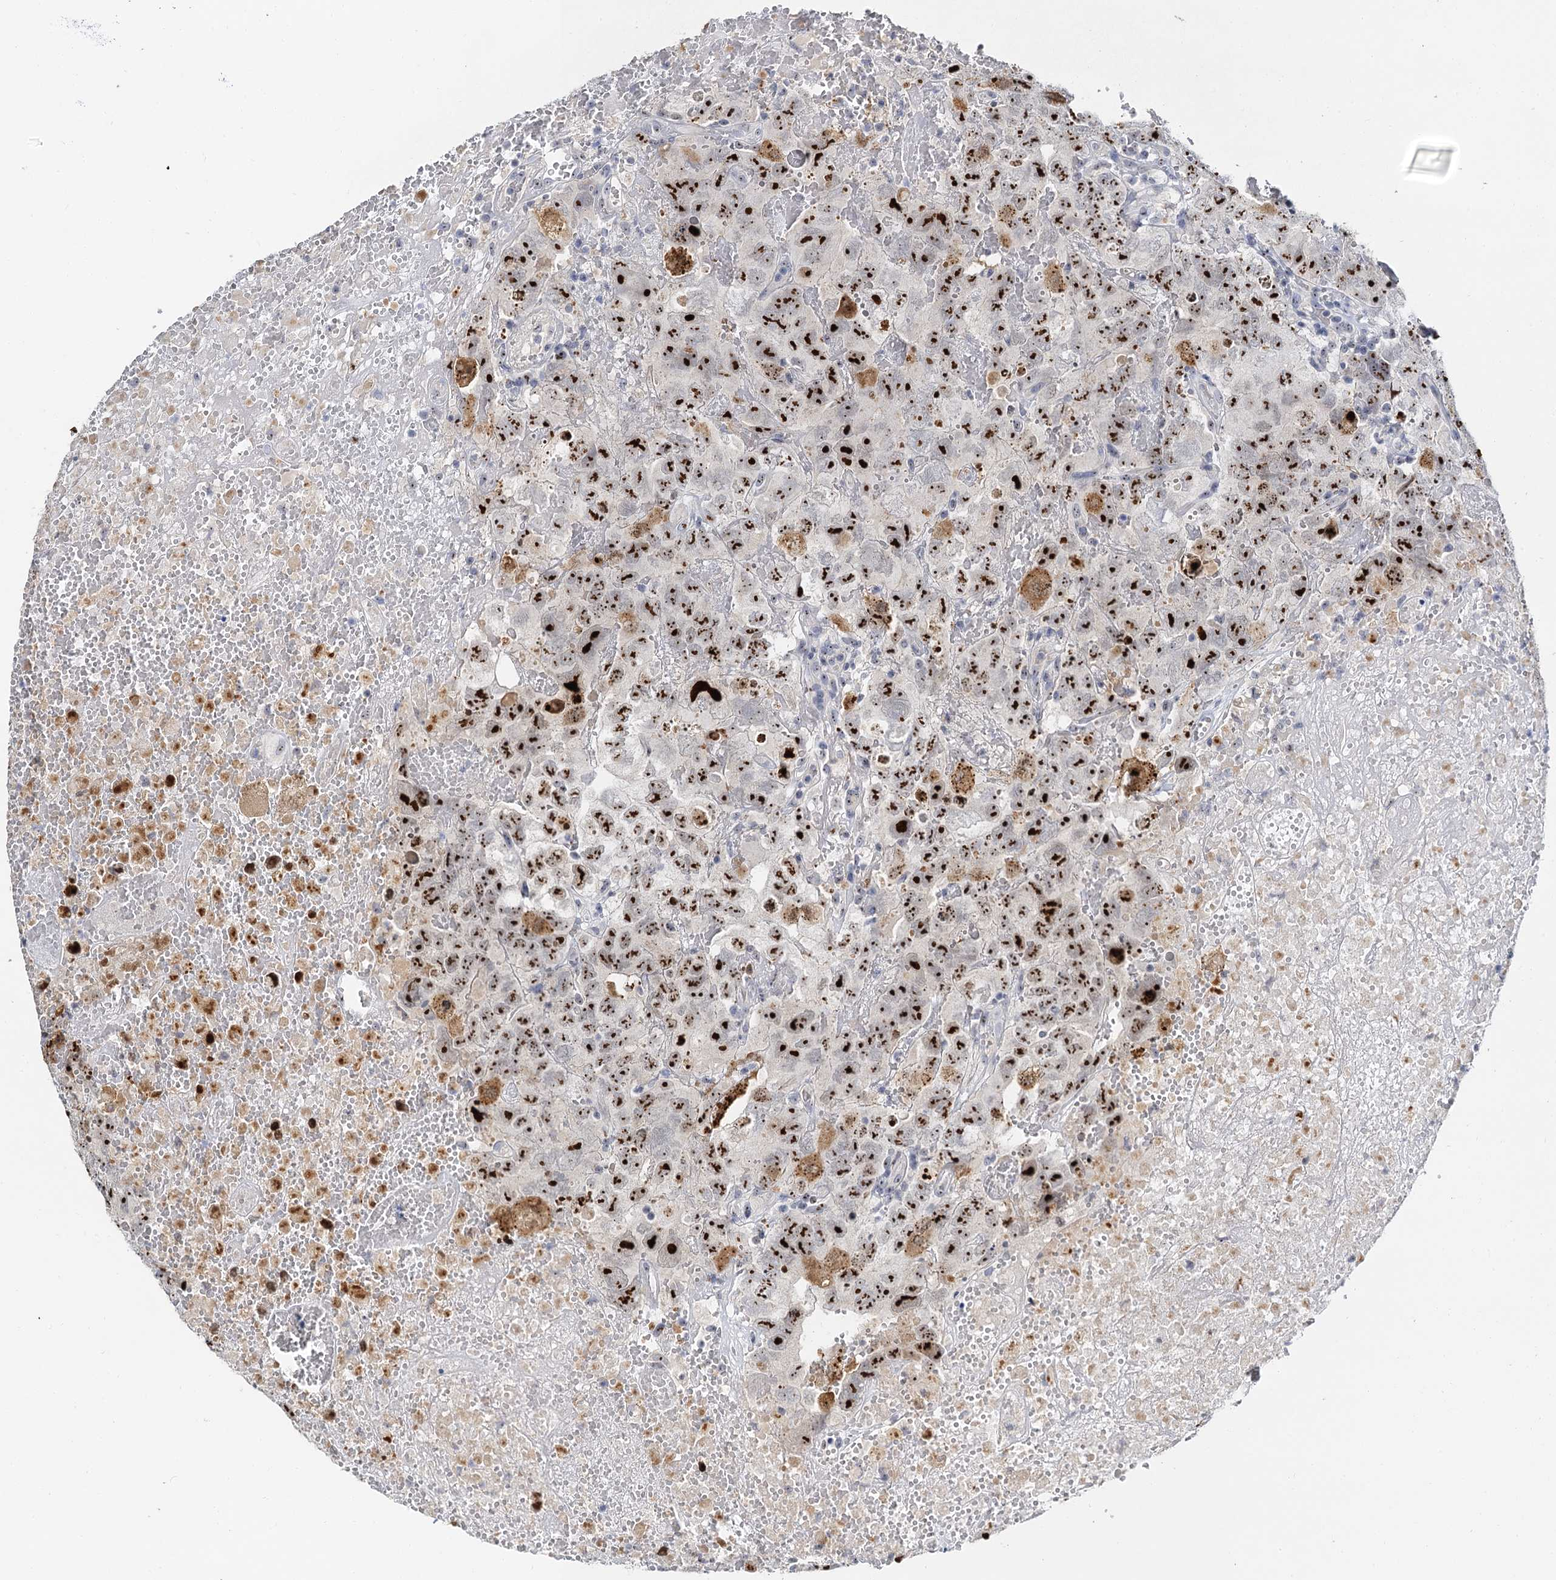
{"staining": {"intensity": "strong", "quantity": ">75%", "location": "nuclear"}, "tissue": "testis cancer", "cell_type": "Tumor cells", "image_type": "cancer", "snomed": [{"axis": "morphology", "description": "Carcinoma, Embryonal, NOS"}, {"axis": "topography", "description": "Testis"}], "caption": "Immunohistochemistry (IHC) (DAB) staining of testis cancer (embryonal carcinoma) shows strong nuclear protein expression in about >75% of tumor cells. (DAB = brown stain, brightfield microscopy at high magnification).", "gene": "NOP2", "patient": {"sex": "male", "age": 45}}